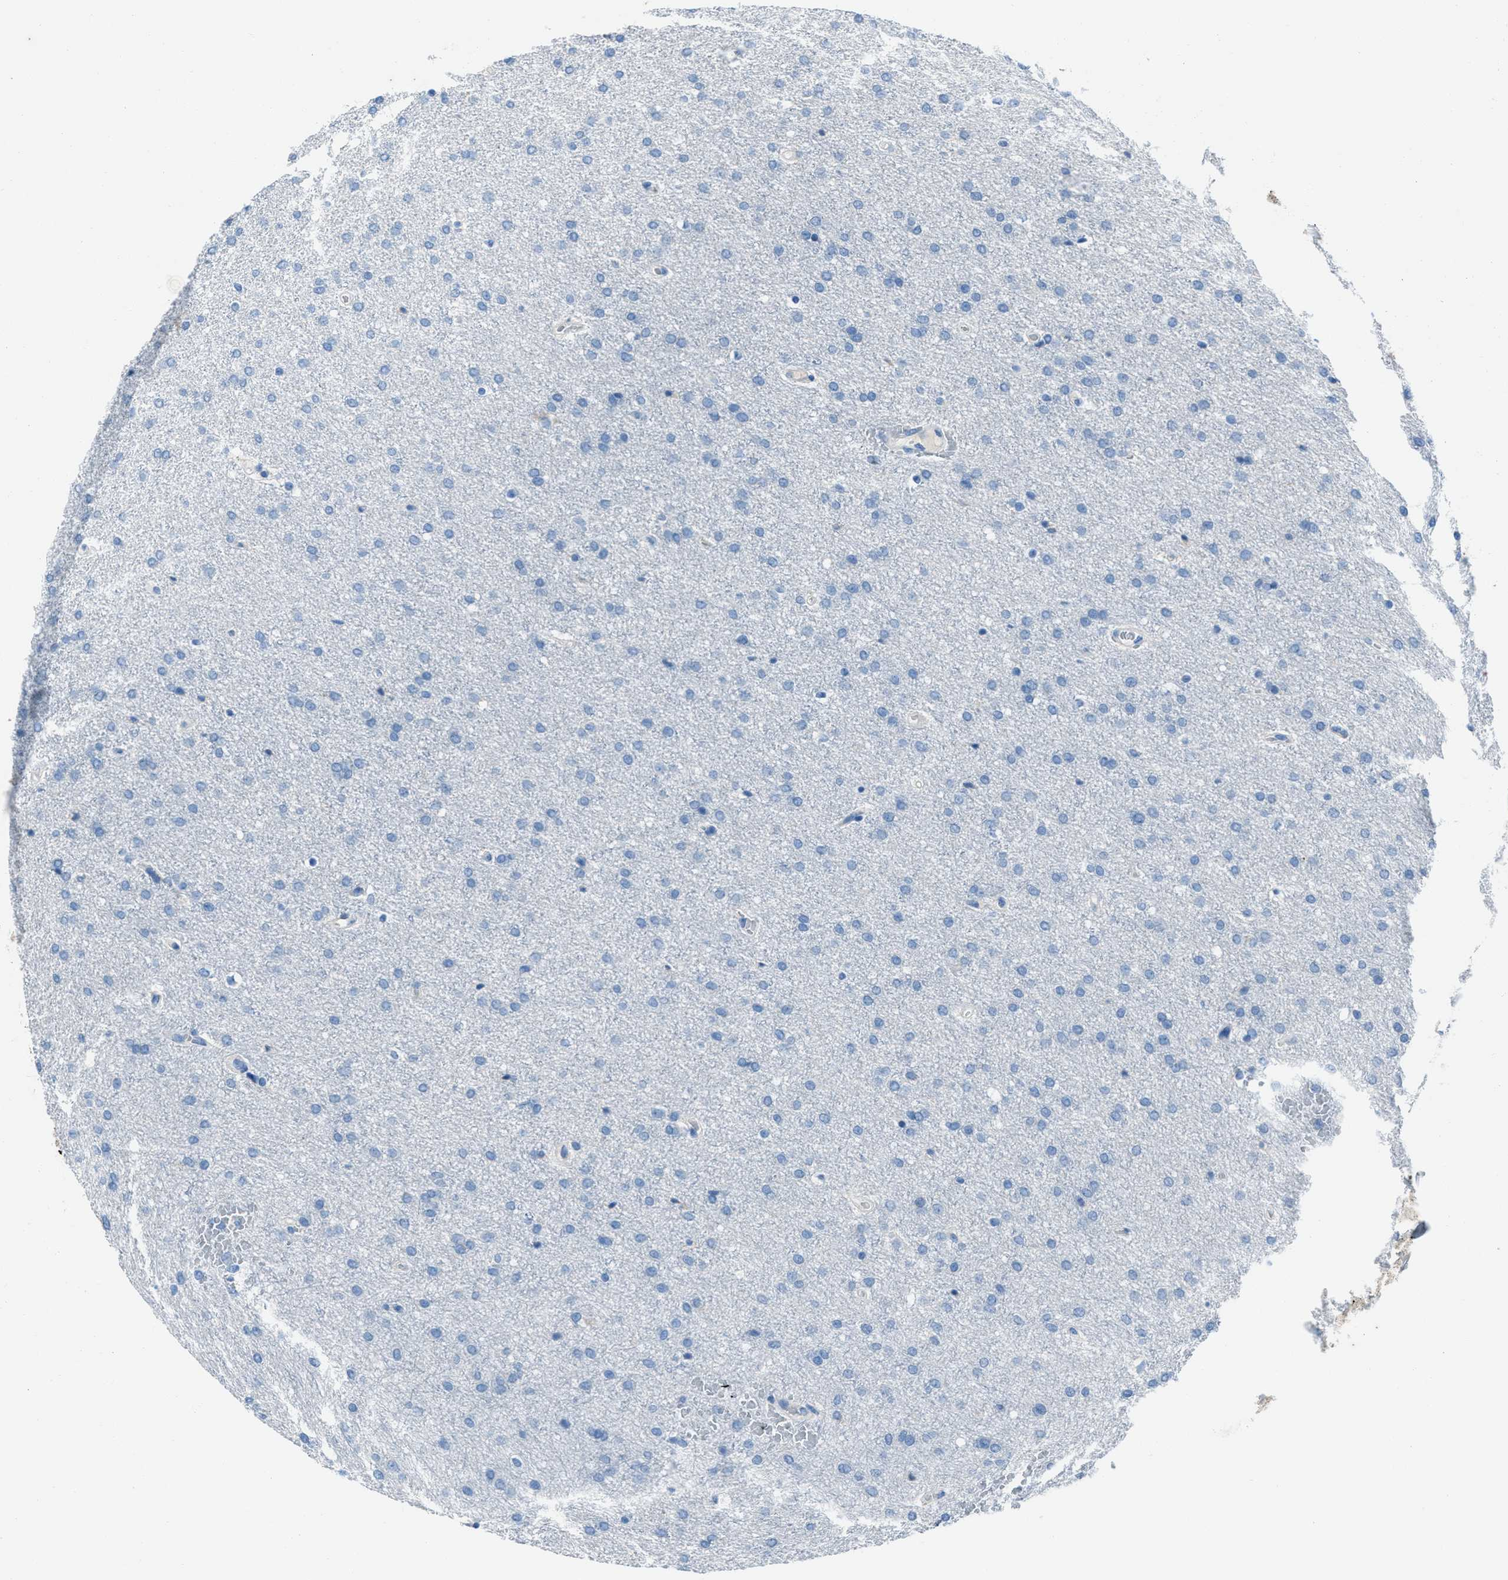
{"staining": {"intensity": "negative", "quantity": "none", "location": "none"}, "tissue": "glioma", "cell_type": "Tumor cells", "image_type": "cancer", "snomed": [{"axis": "morphology", "description": "Glioma, malignant, Low grade"}, {"axis": "topography", "description": "Brain"}], "caption": "Protein analysis of glioma demonstrates no significant expression in tumor cells.", "gene": "AMACR", "patient": {"sex": "female", "age": 37}}